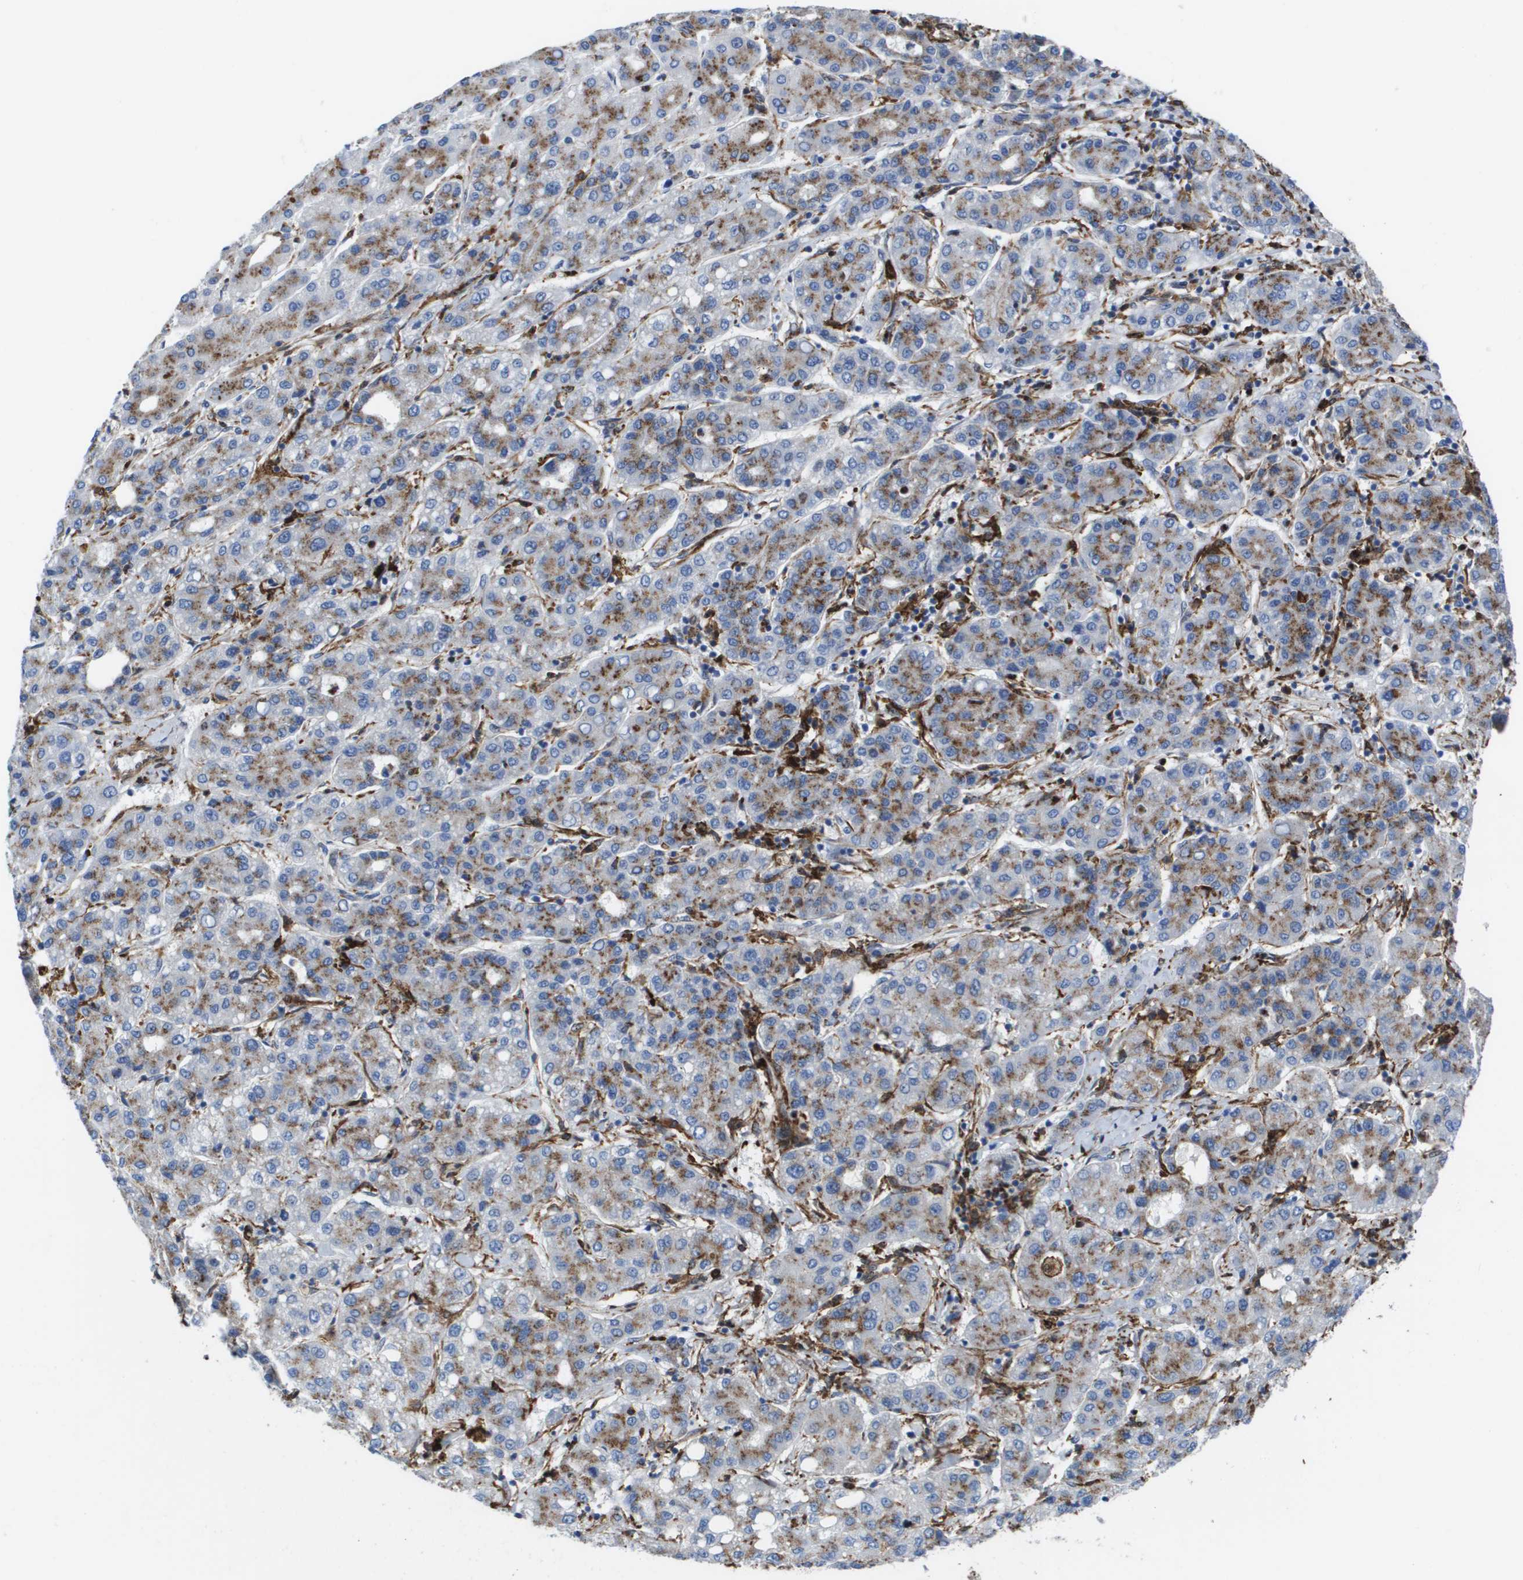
{"staining": {"intensity": "moderate", "quantity": ">75%", "location": "cytoplasmic/membranous"}, "tissue": "liver cancer", "cell_type": "Tumor cells", "image_type": "cancer", "snomed": [{"axis": "morphology", "description": "Carcinoma, Hepatocellular, NOS"}, {"axis": "topography", "description": "Liver"}], "caption": "The image displays a brown stain indicating the presence of a protein in the cytoplasmic/membranous of tumor cells in liver hepatocellular carcinoma. The staining is performed using DAB brown chromogen to label protein expression. The nuclei are counter-stained blue using hematoxylin.", "gene": "SLC37A2", "patient": {"sex": "male", "age": 65}}